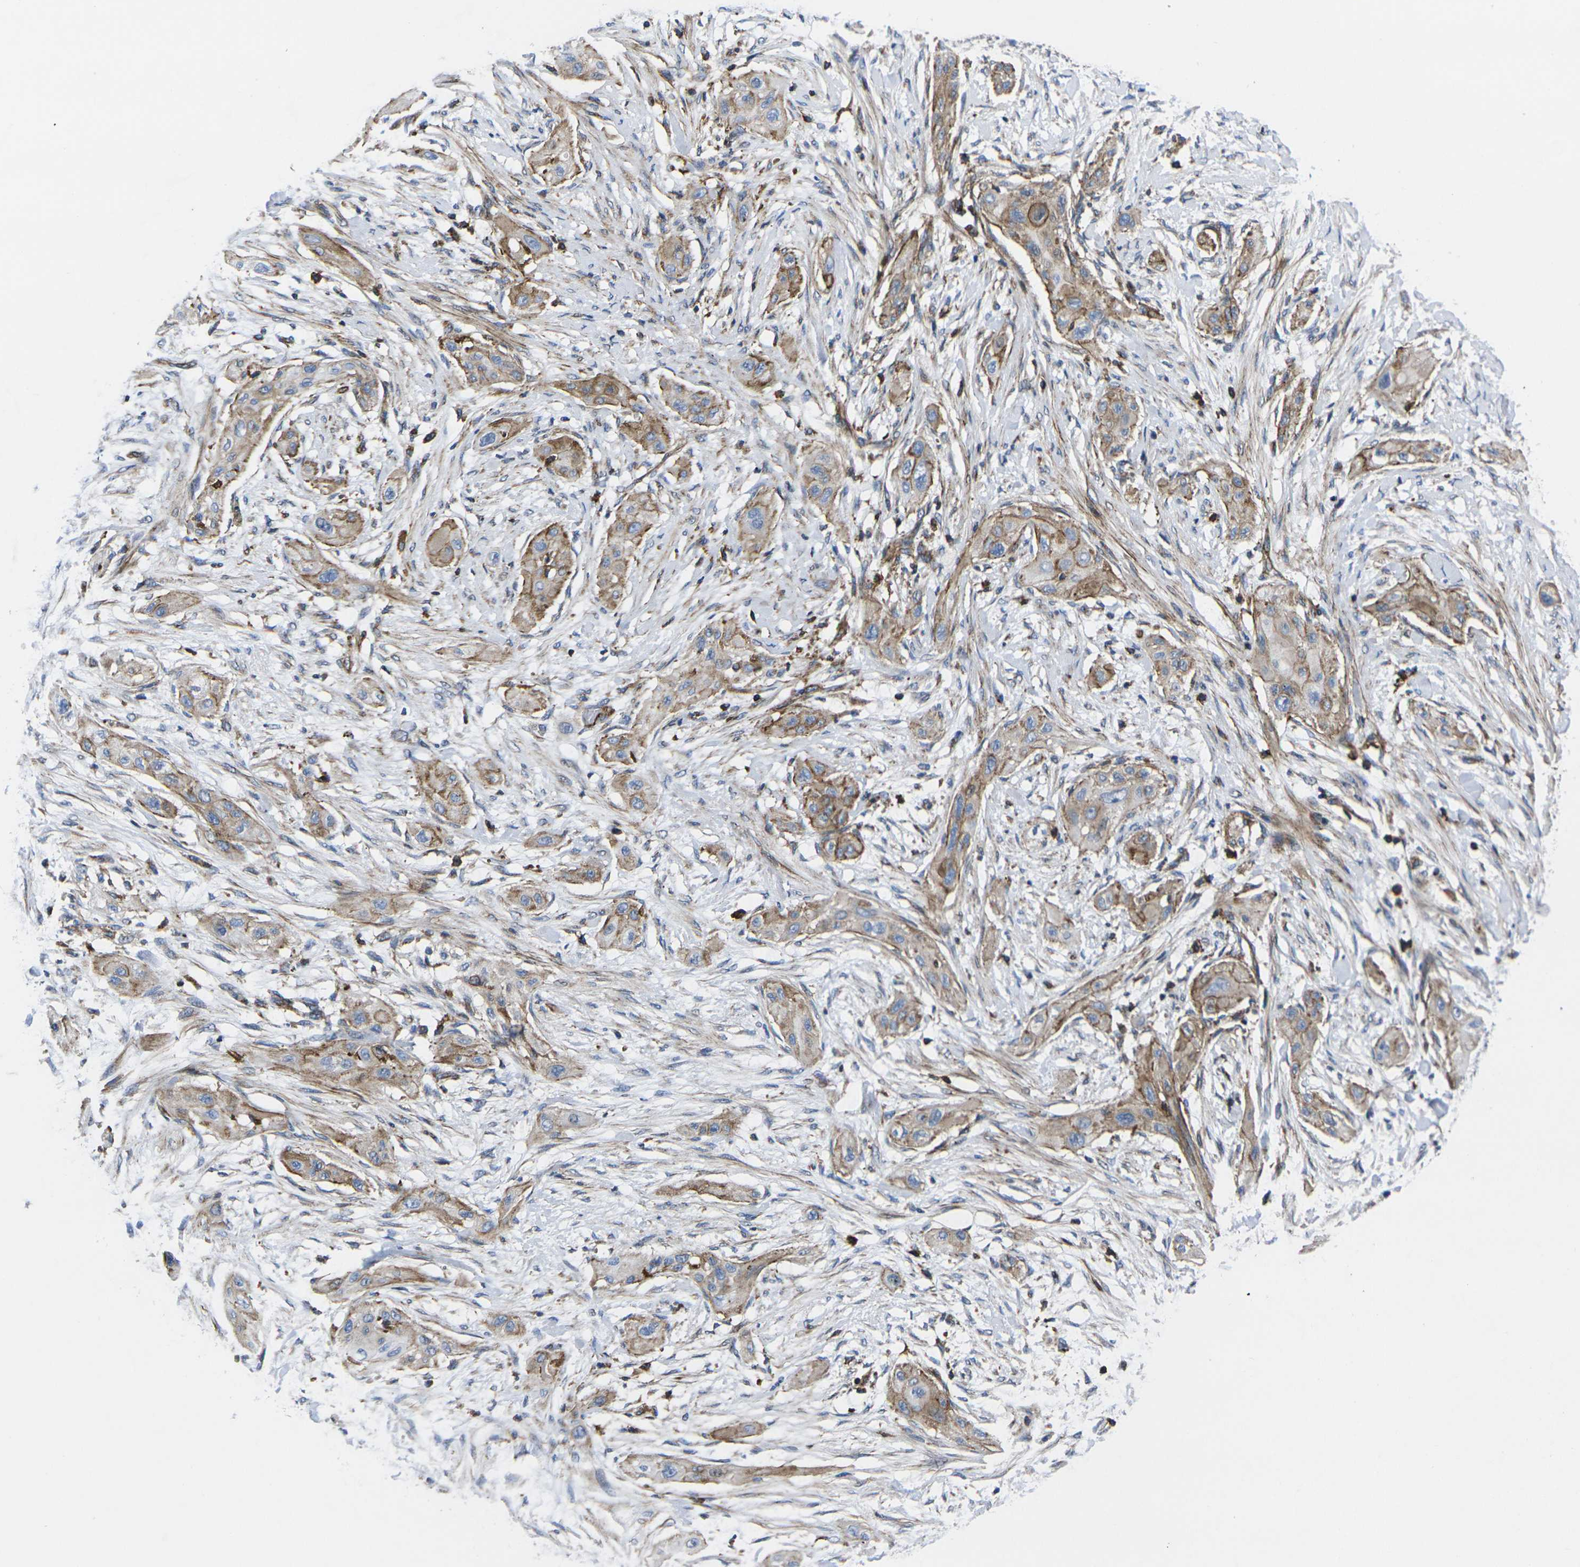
{"staining": {"intensity": "moderate", "quantity": "25%-75%", "location": "cytoplasmic/membranous"}, "tissue": "lung cancer", "cell_type": "Tumor cells", "image_type": "cancer", "snomed": [{"axis": "morphology", "description": "Squamous cell carcinoma, NOS"}, {"axis": "topography", "description": "Lung"}], "caption": "Moderate cytoplasmic/membranous expression is present in approximately 25%-75% of tumor cells in lung cancer. The staining is performed using DAB brown chromogen to label protein expression. The nuclei are counter-stained blue using hematoxylin.", "gene": "GPR4", "patient": {"sex": "female", "age": 47}}